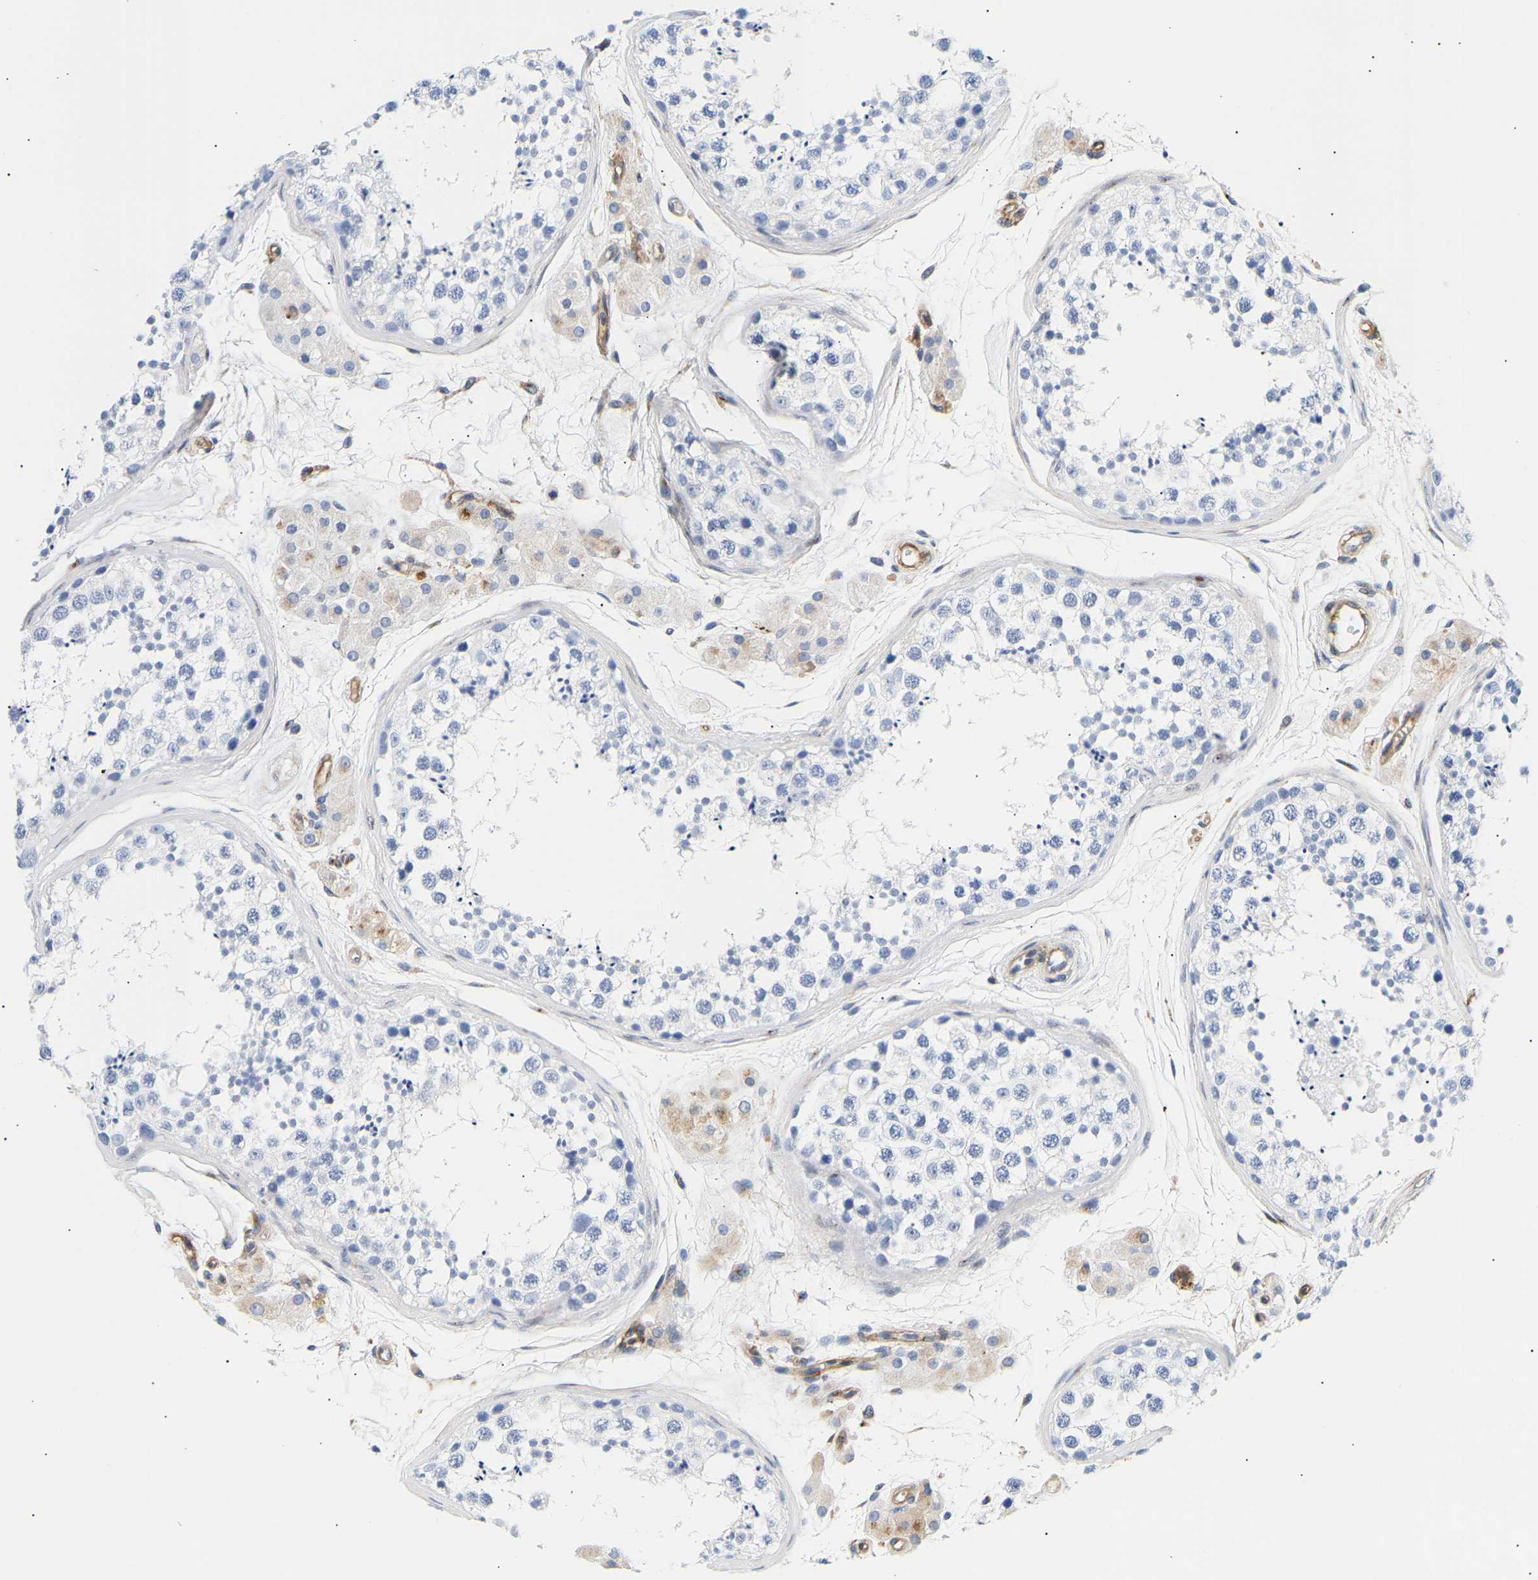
{"staining": {"intensity": "negative", "quantity": "none", "location": "none"}, "tissue": "testis", "cell_type": "Cells in seminiferous ducts", "image_type": "normal", "snomed": [{"axis": "morphology", "description": "Normal tissue, NOS"}, {"axis": "topography", "description": "Testis"}], "caption": "Cells in seminiferous ducts are negative for protein expression in unremarkable human testis. Brightfield microscopy of immunohistochemistry (IHC) stained with DAB (3,3'-diaminobenzidine) (brown) and hematoxylin (blue), captured at high magnification.", "gene": "IGFBP7", "patient": {"sex": "male", "age": 56}}